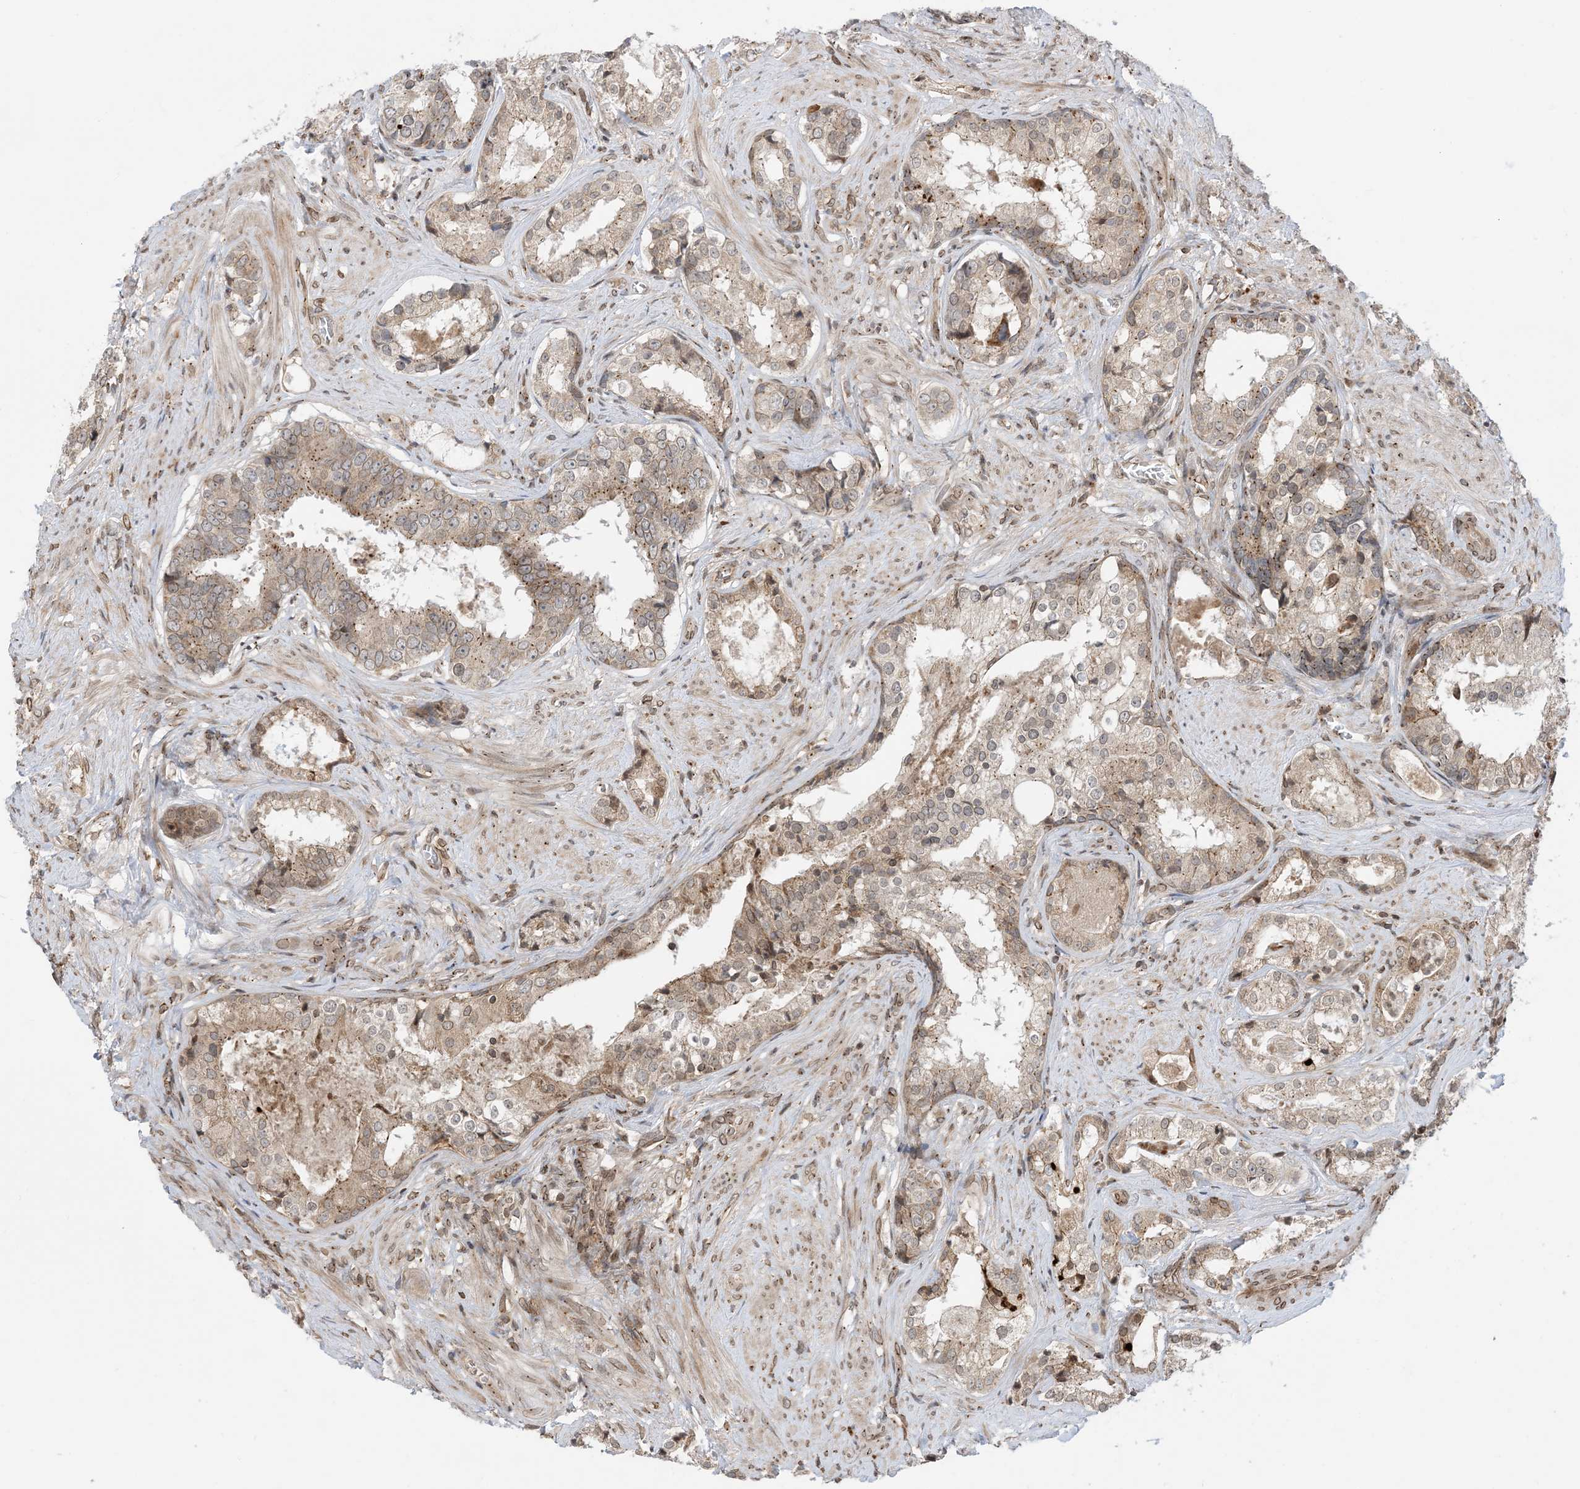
{"staining": {"intensity": "weak", "quantity": ">75%", "location": "cytoplasmic/membranous,nuclear"}, "tissue": "prostate cancer", "cell_type": "Tumor cells", "image_type": "cancer", "snomed": [{"axis": "morphology", "description": "Adenocarcinoma, High grade"}, {"axis": "topography", "description": "Prostate"}], "caption": "Brown immunohistochemical staining in high-grade adenocarcinoma (prostate) displays weak cytoplasmic/membranous and nuclear staining in about >75% of tumor cells. Using DAB (3,3'-diaminobenzidine) (brown) and hematoxylin (blue) stains, captured at high magnification using brightfield microscopy.", "gene": "CASP4", "patient": {"sex": "male", "age": 58}}